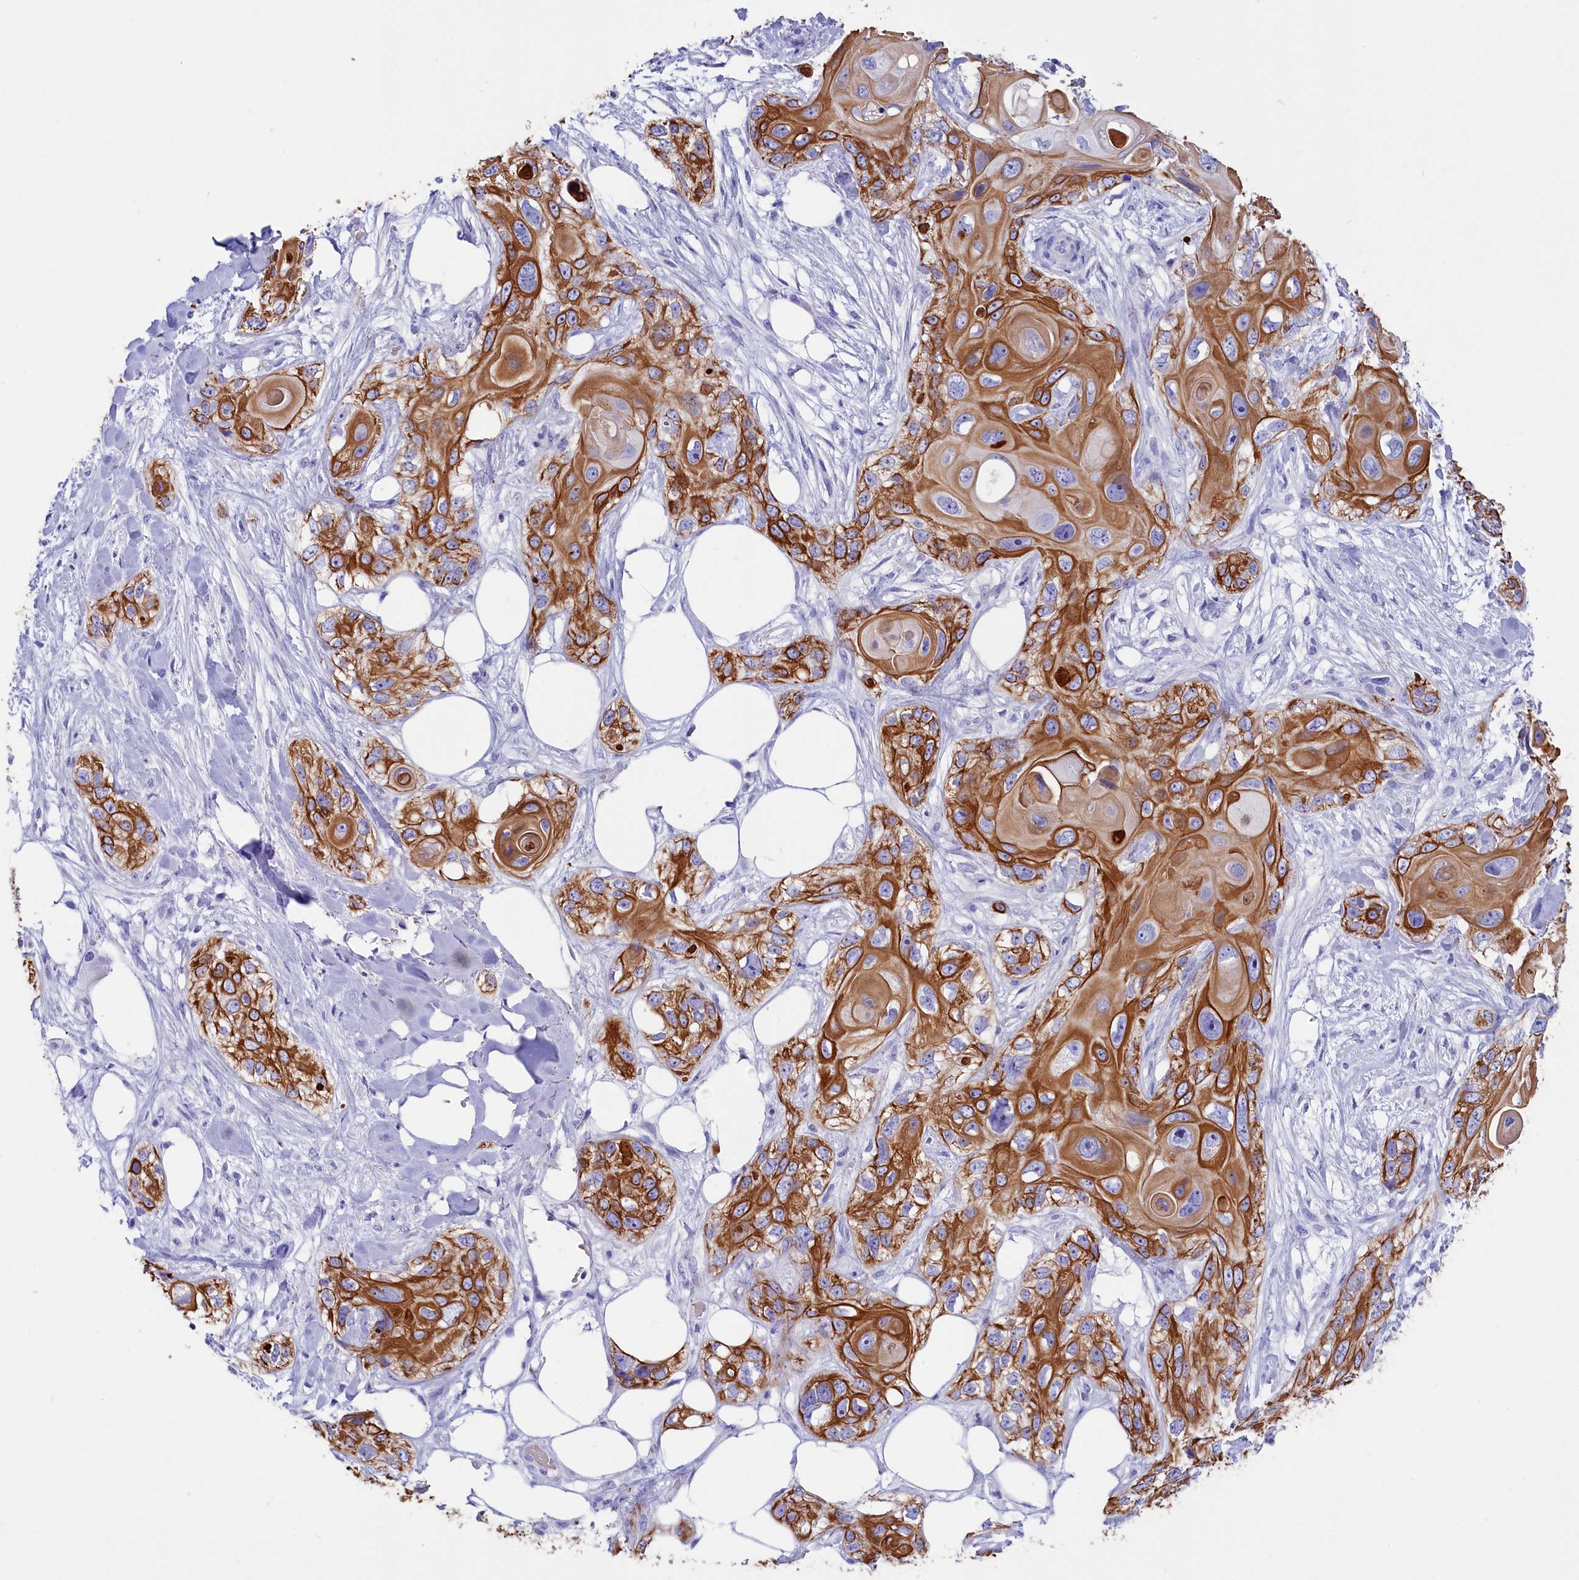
{"staining": {"intensity": "strong", "quantity": ">75%", "location": "cytoplasmic/membranous"}, "tissue": "skin cancer", "cell_type": "Tumor cells", "image_type": "cancer", "snomed": [{"axis": "morphology", "description": "Normal tissue, NOS"}, {"axis": "morphology", "description": "Squamous cell carcinoma, NOS"}, {"axis": "topography", "description": "Skin"}], "caption": "Skin cancer stained with a protein marker exhibits strong staining in tumor cells.", "gene": "SULT2A1", "patient": {"sex": "male", "age": 72}}